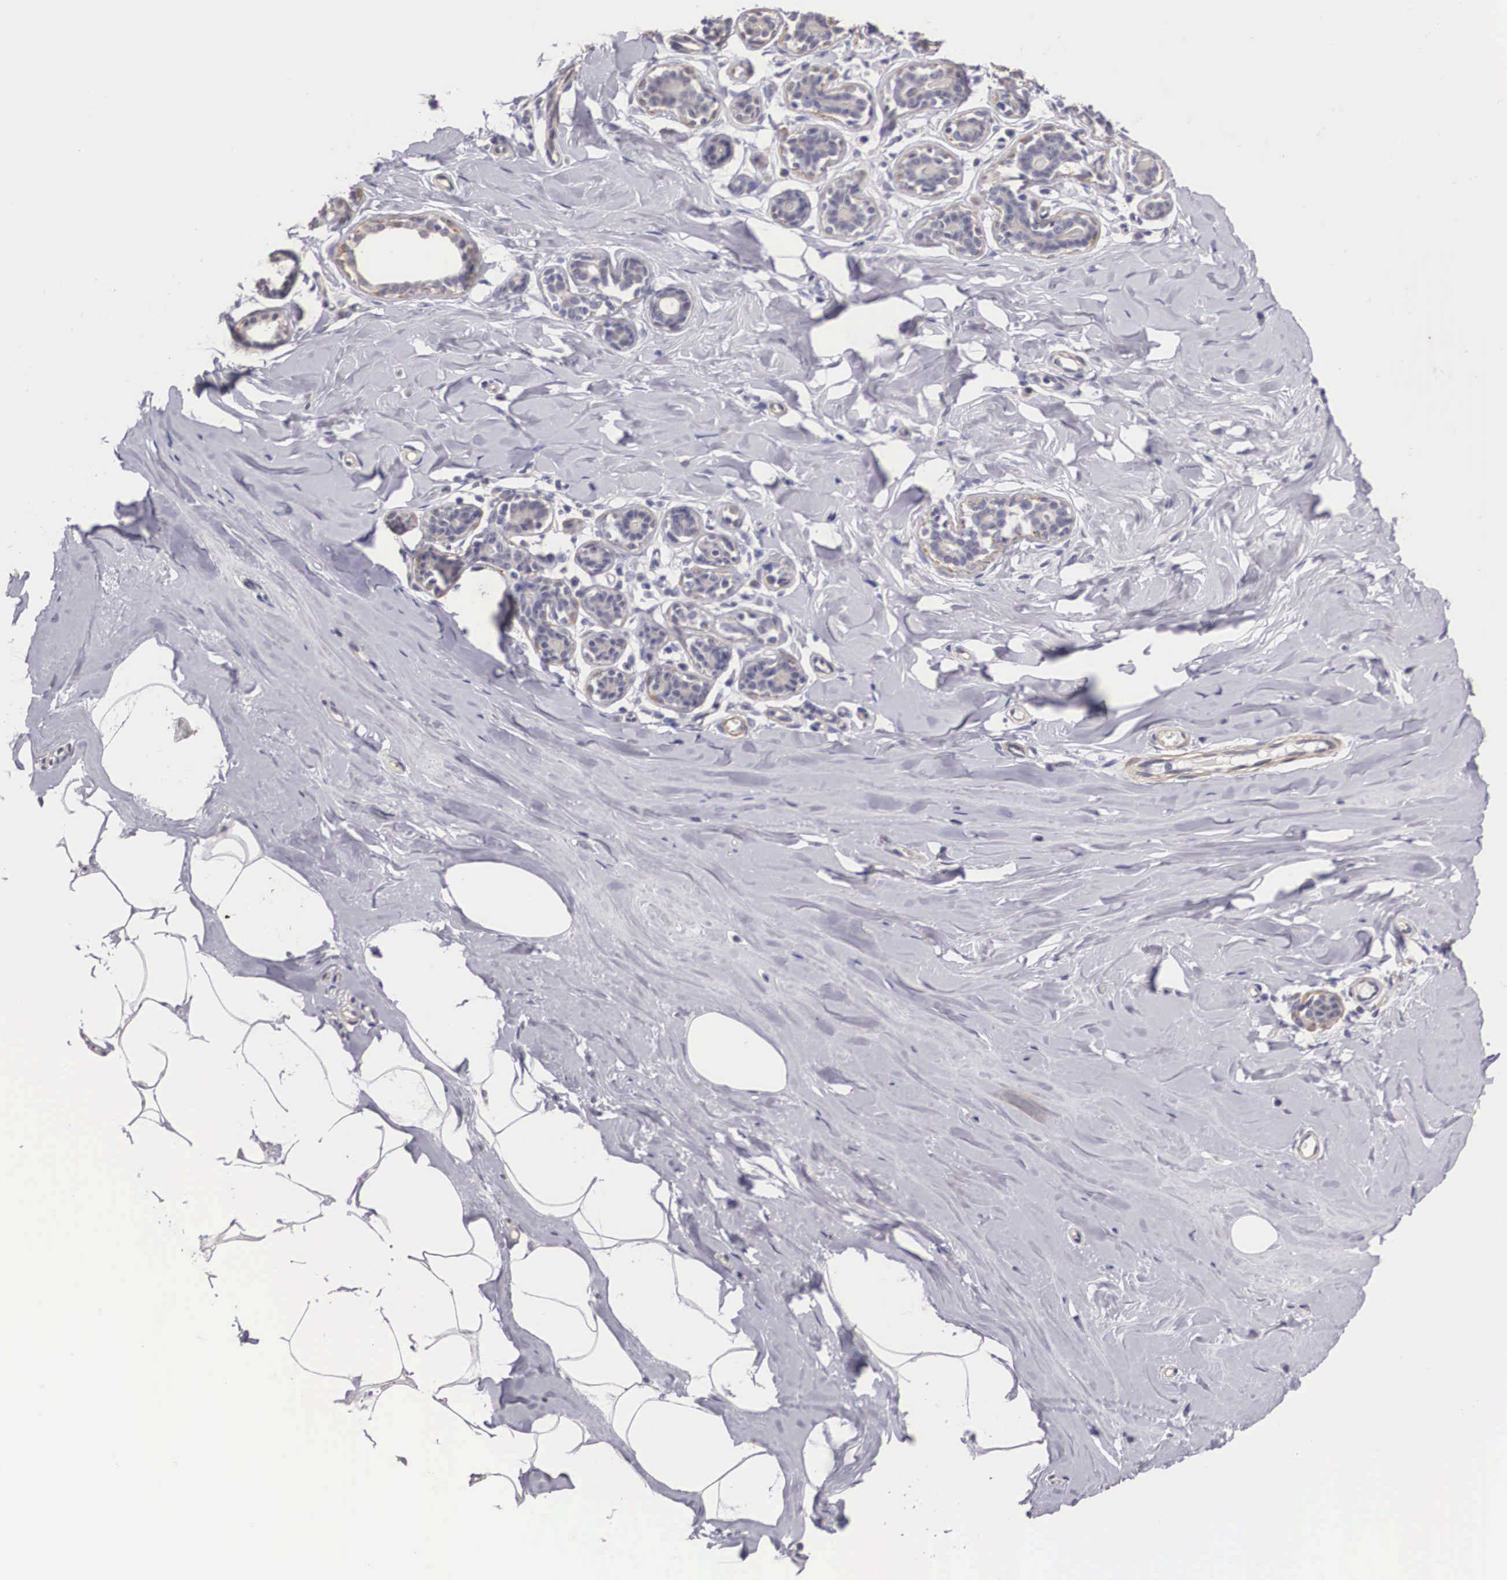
{"staining": {"intensity": "negative", "quantity": "none", "location": "none"}, "tissue": "breast", "cell_type": "Adipocytes", "image_type": "normal", "snomed": [{"axis": "morphology", "description": "Normal tissue, NOS"}, {"axis": "topography", "description": "Breast"}], "caption": "Breast stained for a protein using immunohistochemistry shows no positivity adipocytes.", "gene": "ENOX2", "patient": {"sex": "female", "age": 45}}